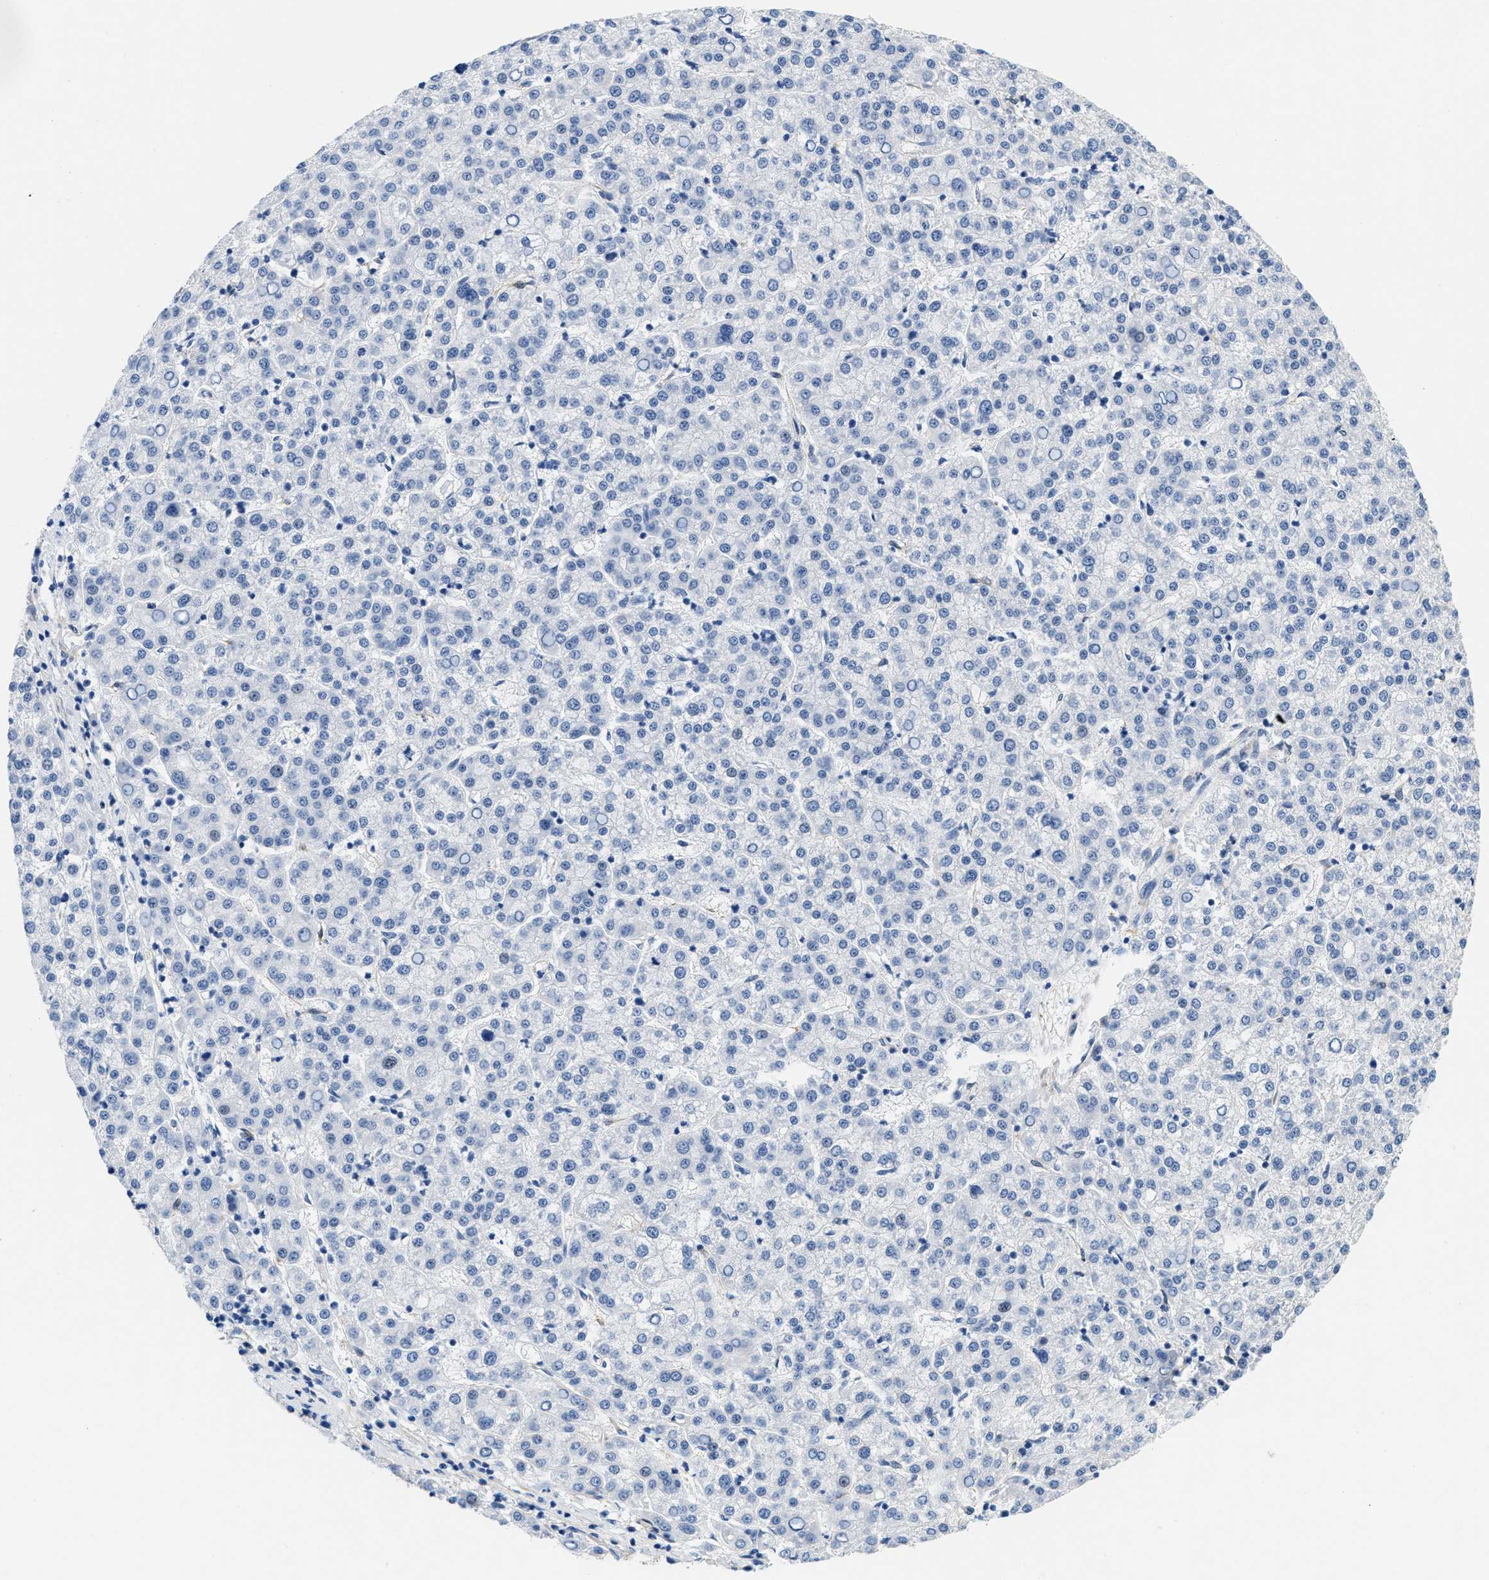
{"staining": {"intensity": "negative", "quantity": "none", "location": "none"}, "tissue": "liver cancer", "cell_type": "Tumor cells", "image_type": "cancer", "snomed": [{"axis": "morphology", "description": "Carcinoma, Hepatocellular, NOS"}, {"axis": "topography", "description": "Liver"}], "caption": "Tumor cells show no significant protein expression in hepatocellular carcinoma (liver).", "gene": "PDGFRB", "patient": {"sex": "female", "age": 58}}